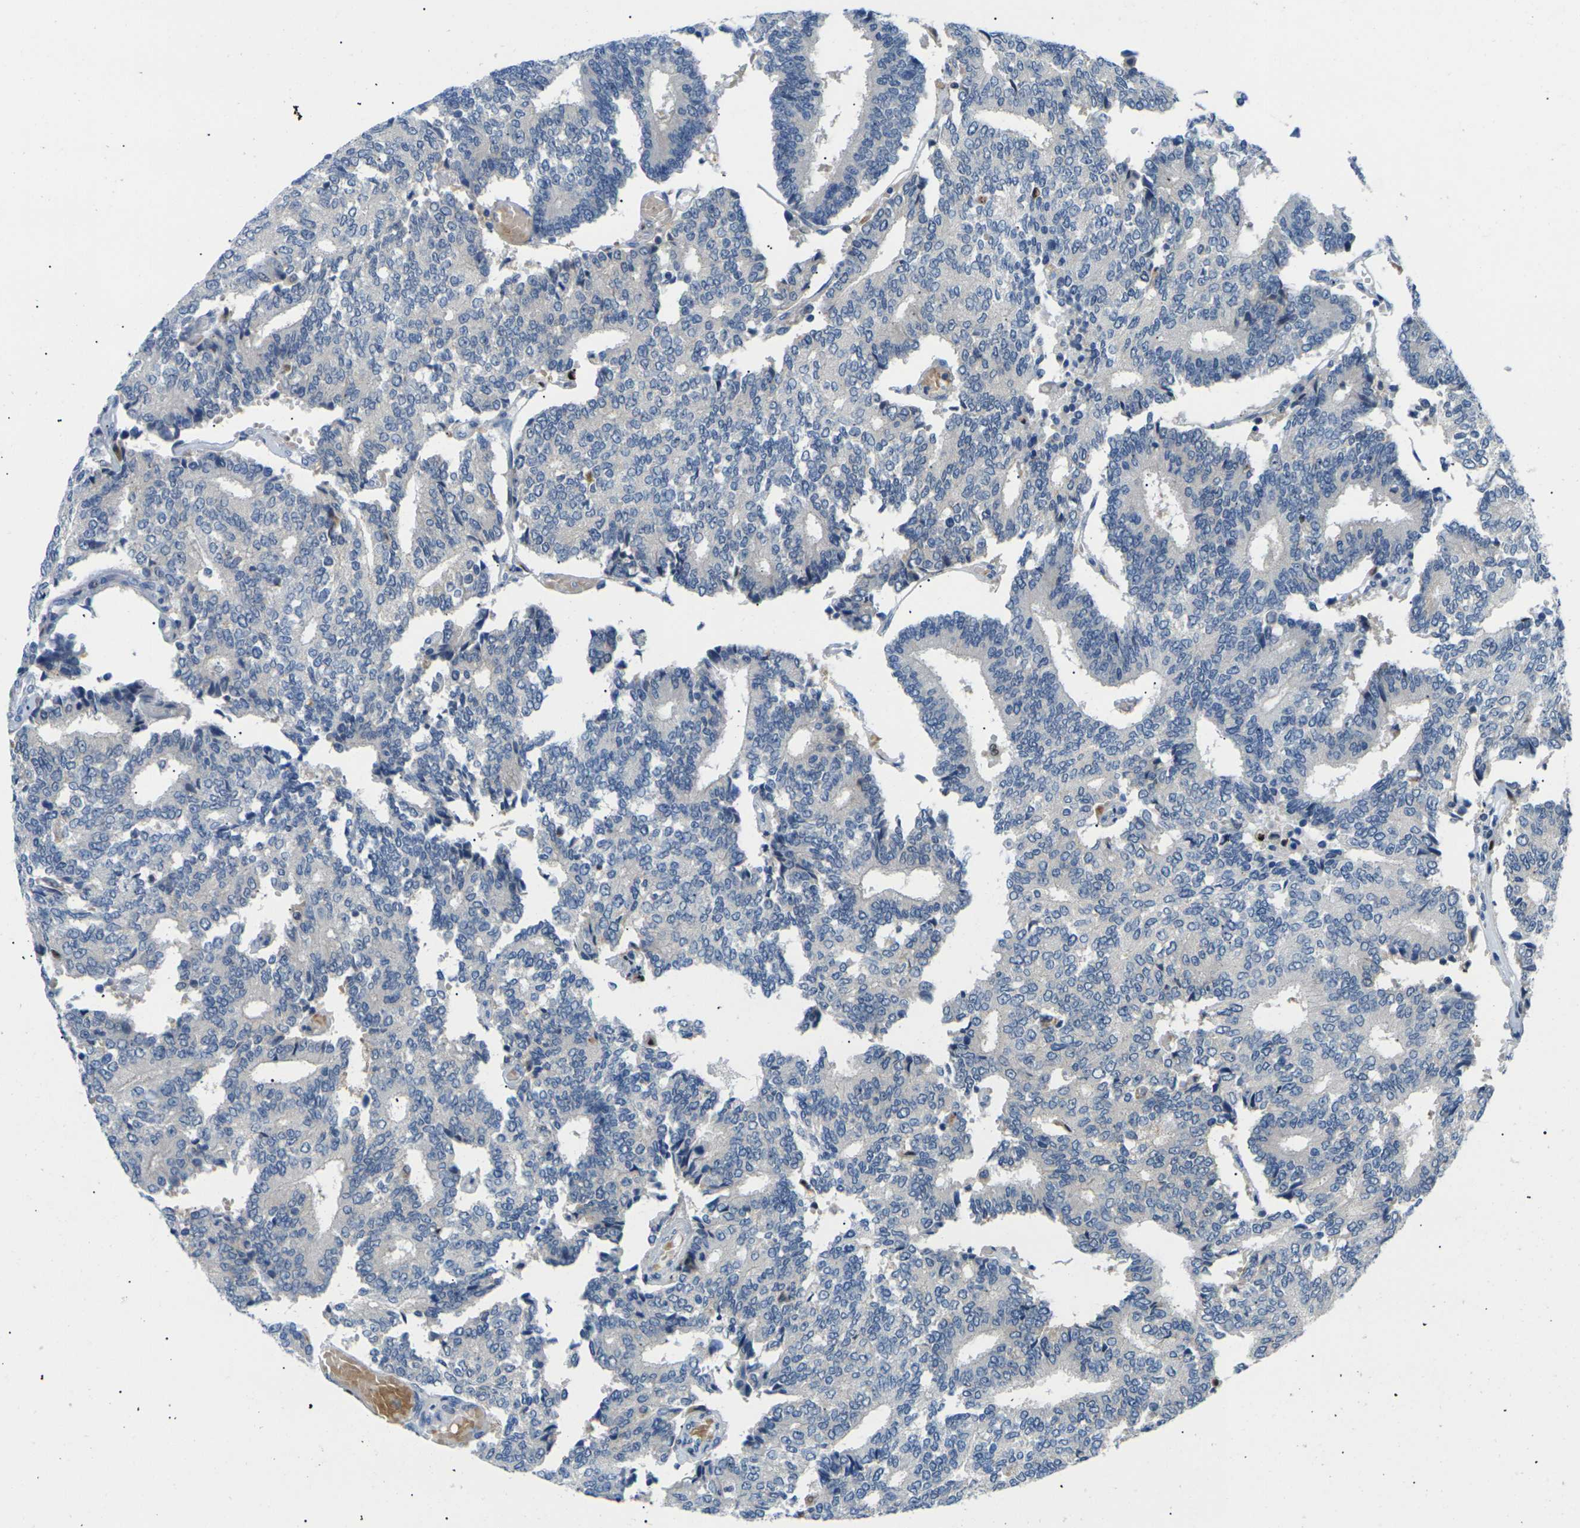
{"staining": {"intensity": "weak", "quantity": "<25%", "location": "cytoplasmic/membranous"}, "tissue": "prostate cancer", "cell_type": "Tumor cells", "image_type": "cancer", "snomed": [{"axis": "morphology", "description": "Adenocarcinoma, High grade"}, {"axis": "topography", "description": "Prostate"}], "caption": "There is no significant expression in tumor cells of prostate cancer (adenocarcinoma (high-grade)).", "gene": "RPS6KA3", "patient": {"sex": "male", "age": 55}}